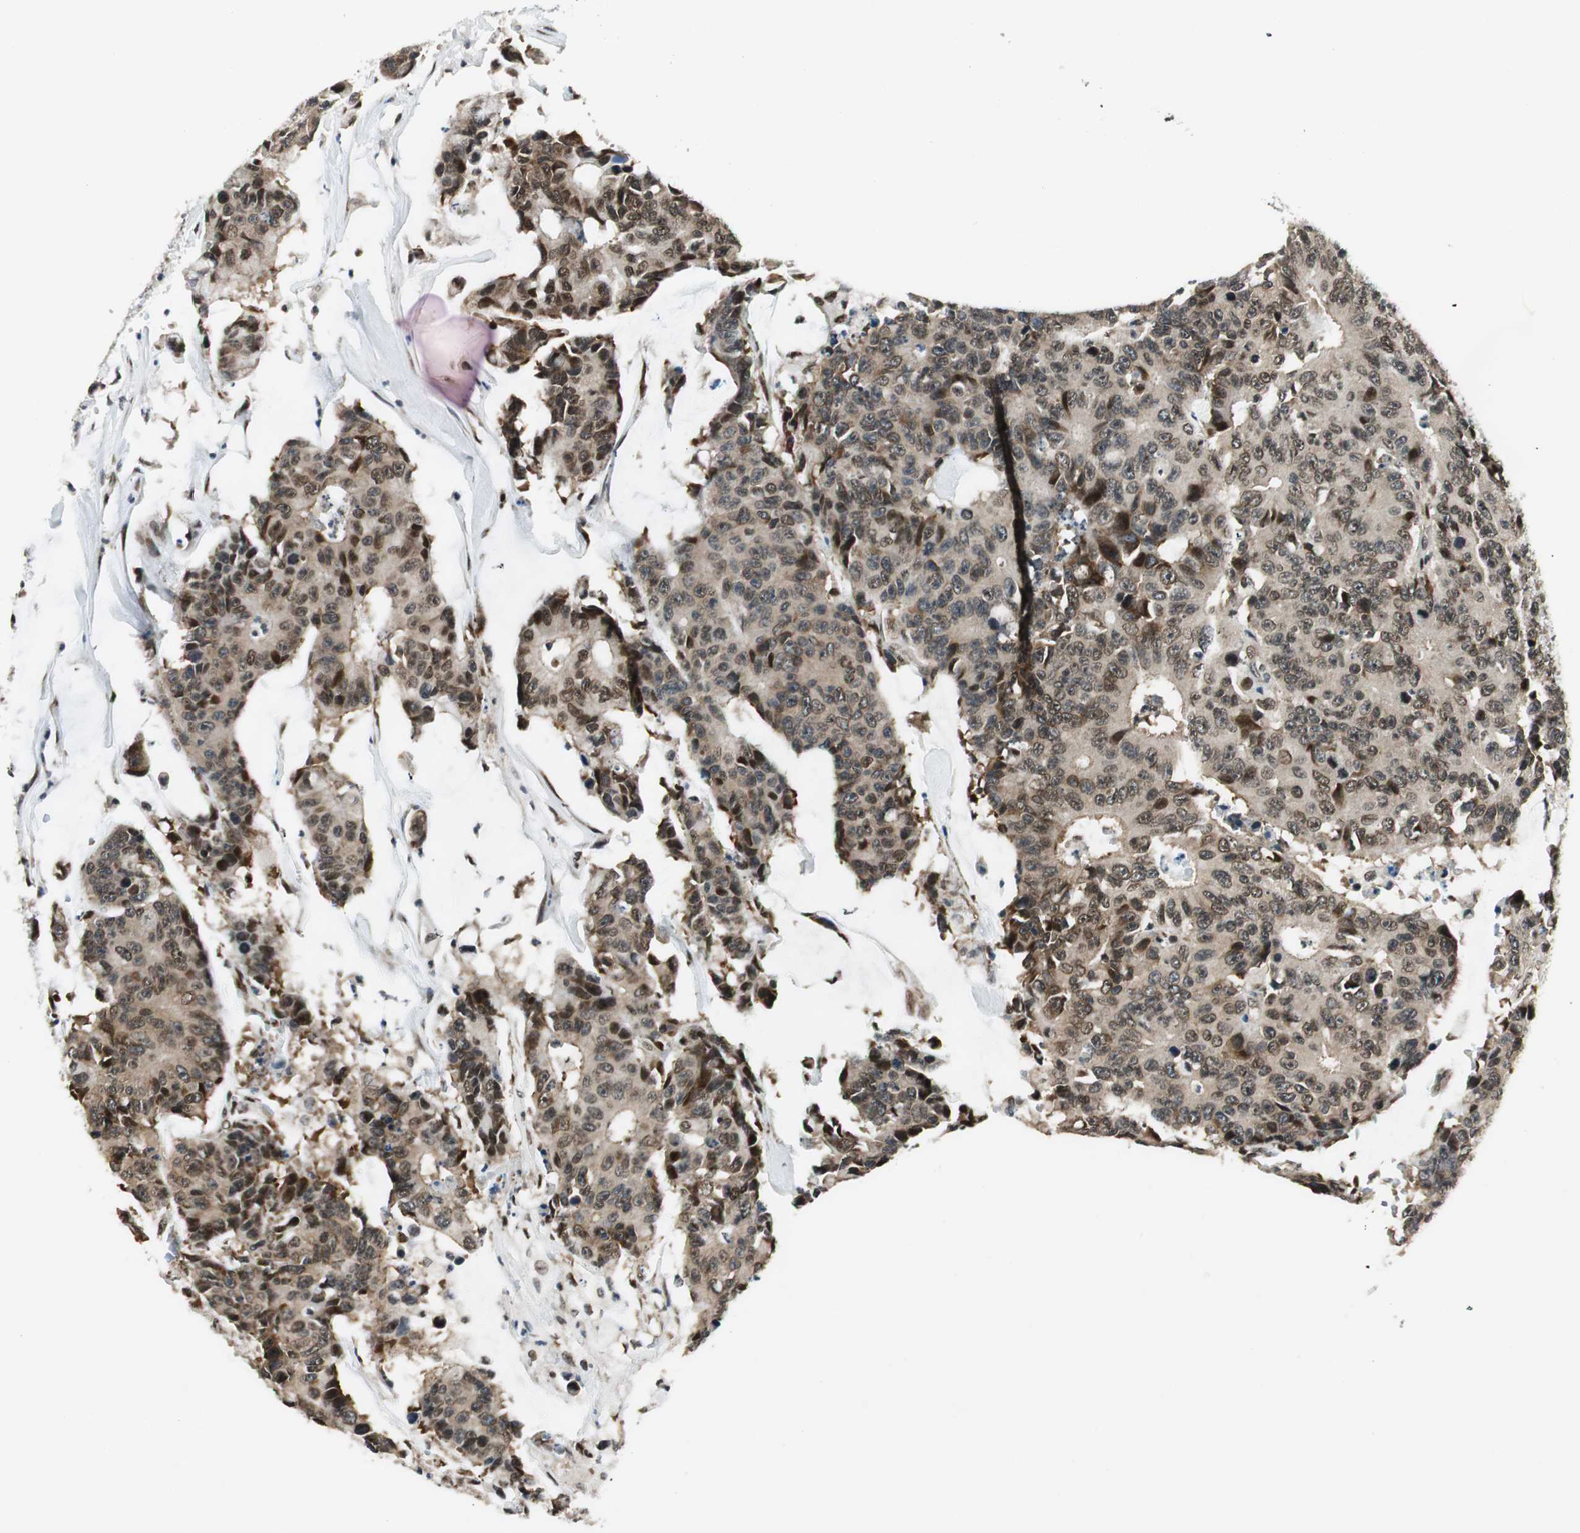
{"staining": {"intensity": "moderate", "quantity": ">75%", "location": "cytoplasmic/membranous,nuclear"}, "tissue": "colorectal cancer", "cell_type": "Tumor cells", "image_type": "cancer", "snomed": [{"axis": "morphology", "description": "Adenocarcinoma, NOS"}, {"axis": "topography", "description": "Colon"}], "caption": "Tumor cells show medium levels of moderate cytoplasmic/membranous and nuclear positivity in approximately >75% of cells in adenocarcinoma (colorectal).", "gene": "RING1", "patient": {"sex": "female", "age": 86}}